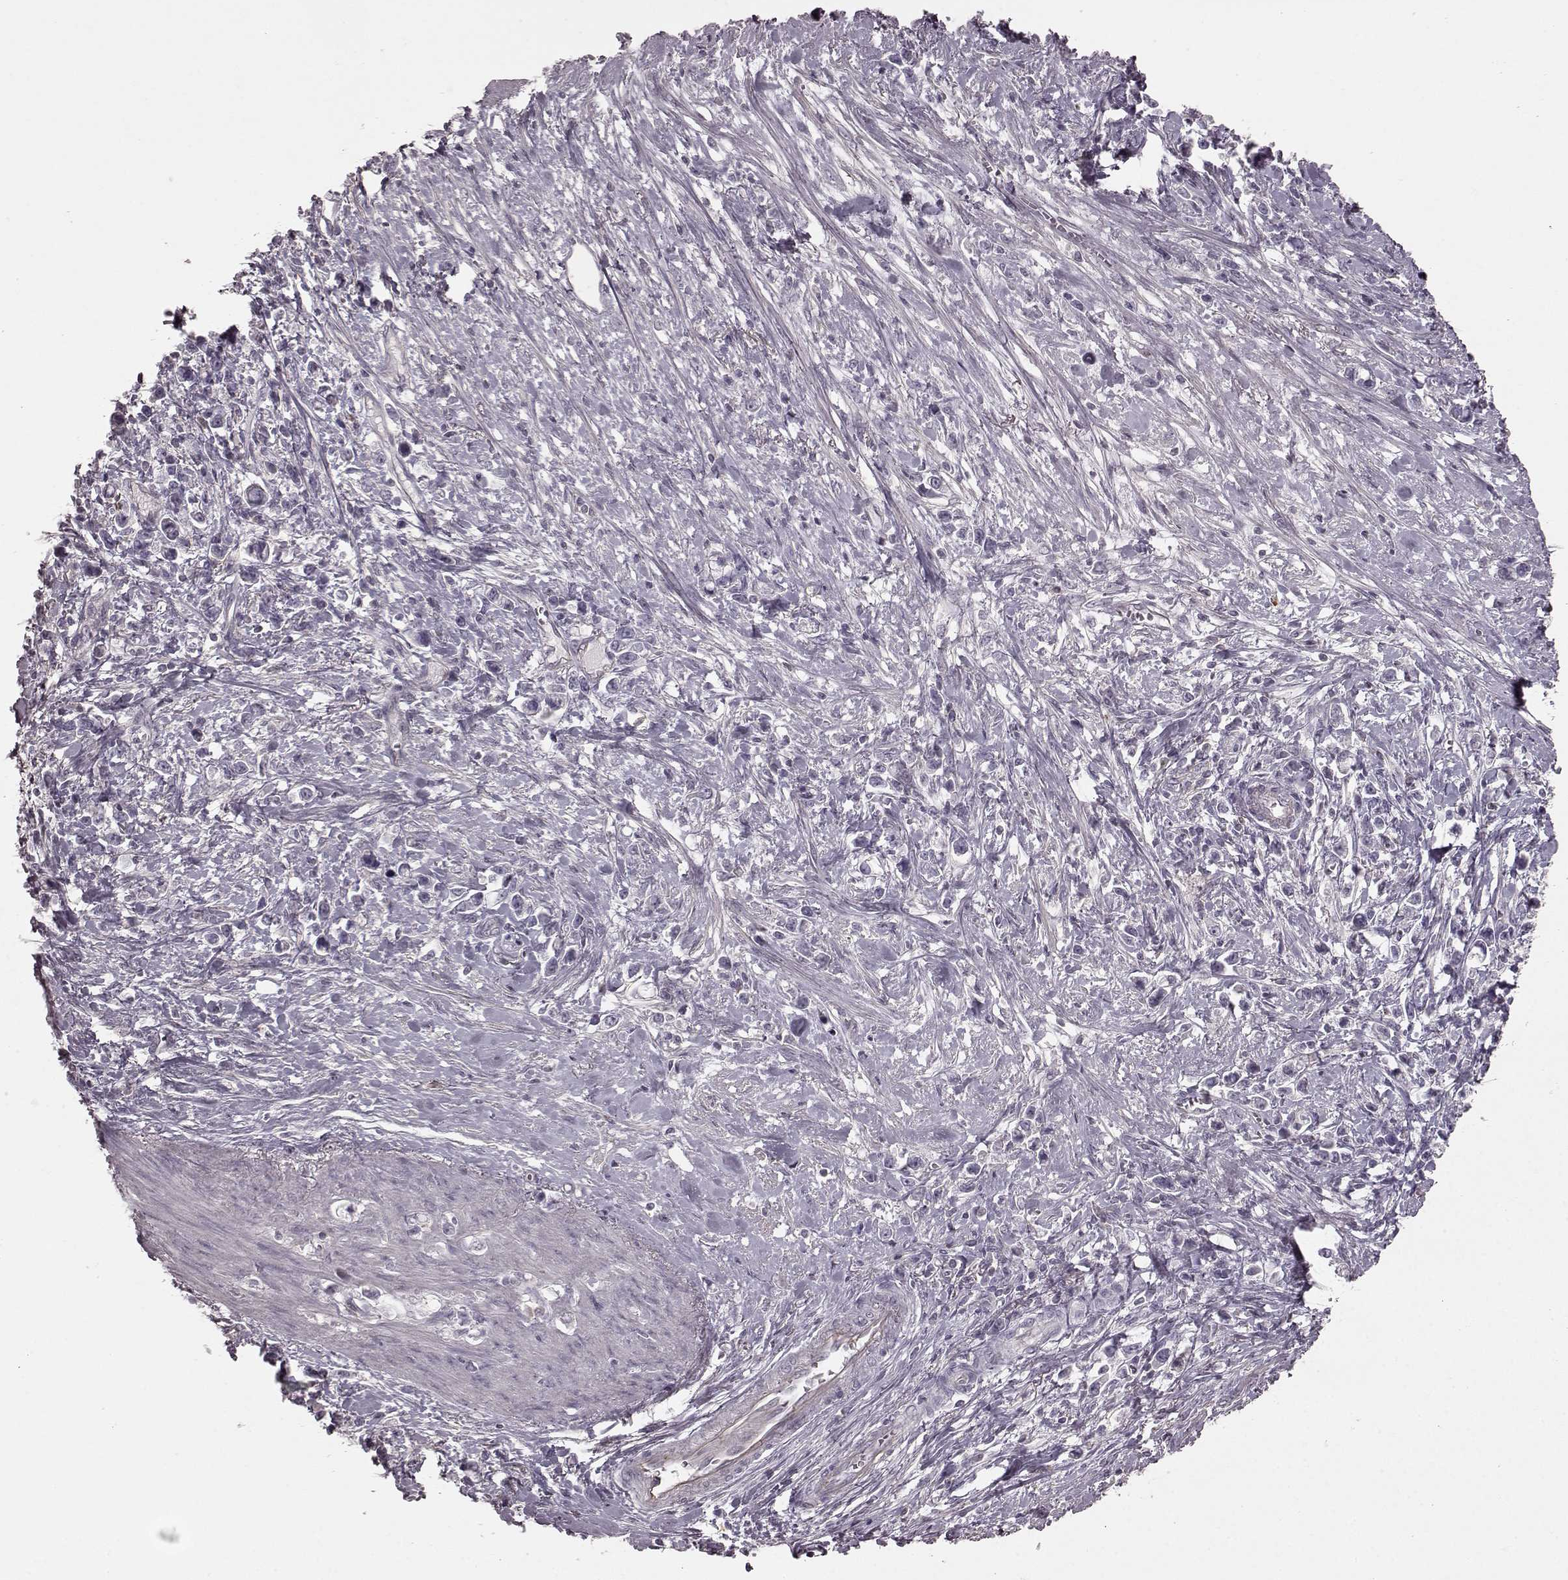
{"staining": {"intensity": "negative", "quantity": "none", "location": "none"}, "tissue": "stomach cancer", "cell_type": "Tumor cells", "image_type": "cancer", "snomed": [{"axis": "morphology", "description": "Adenocarcinoma, NOS"}, {"axis": "topography", "description": "Stomach"}], "caption": "This is an immunohistochemistry image of human stomach cancer (adenocarcinoma). There is no expression in tumor cells.", "gene": "PDCD1", "patient": {"sex": "male", "age": 63}}